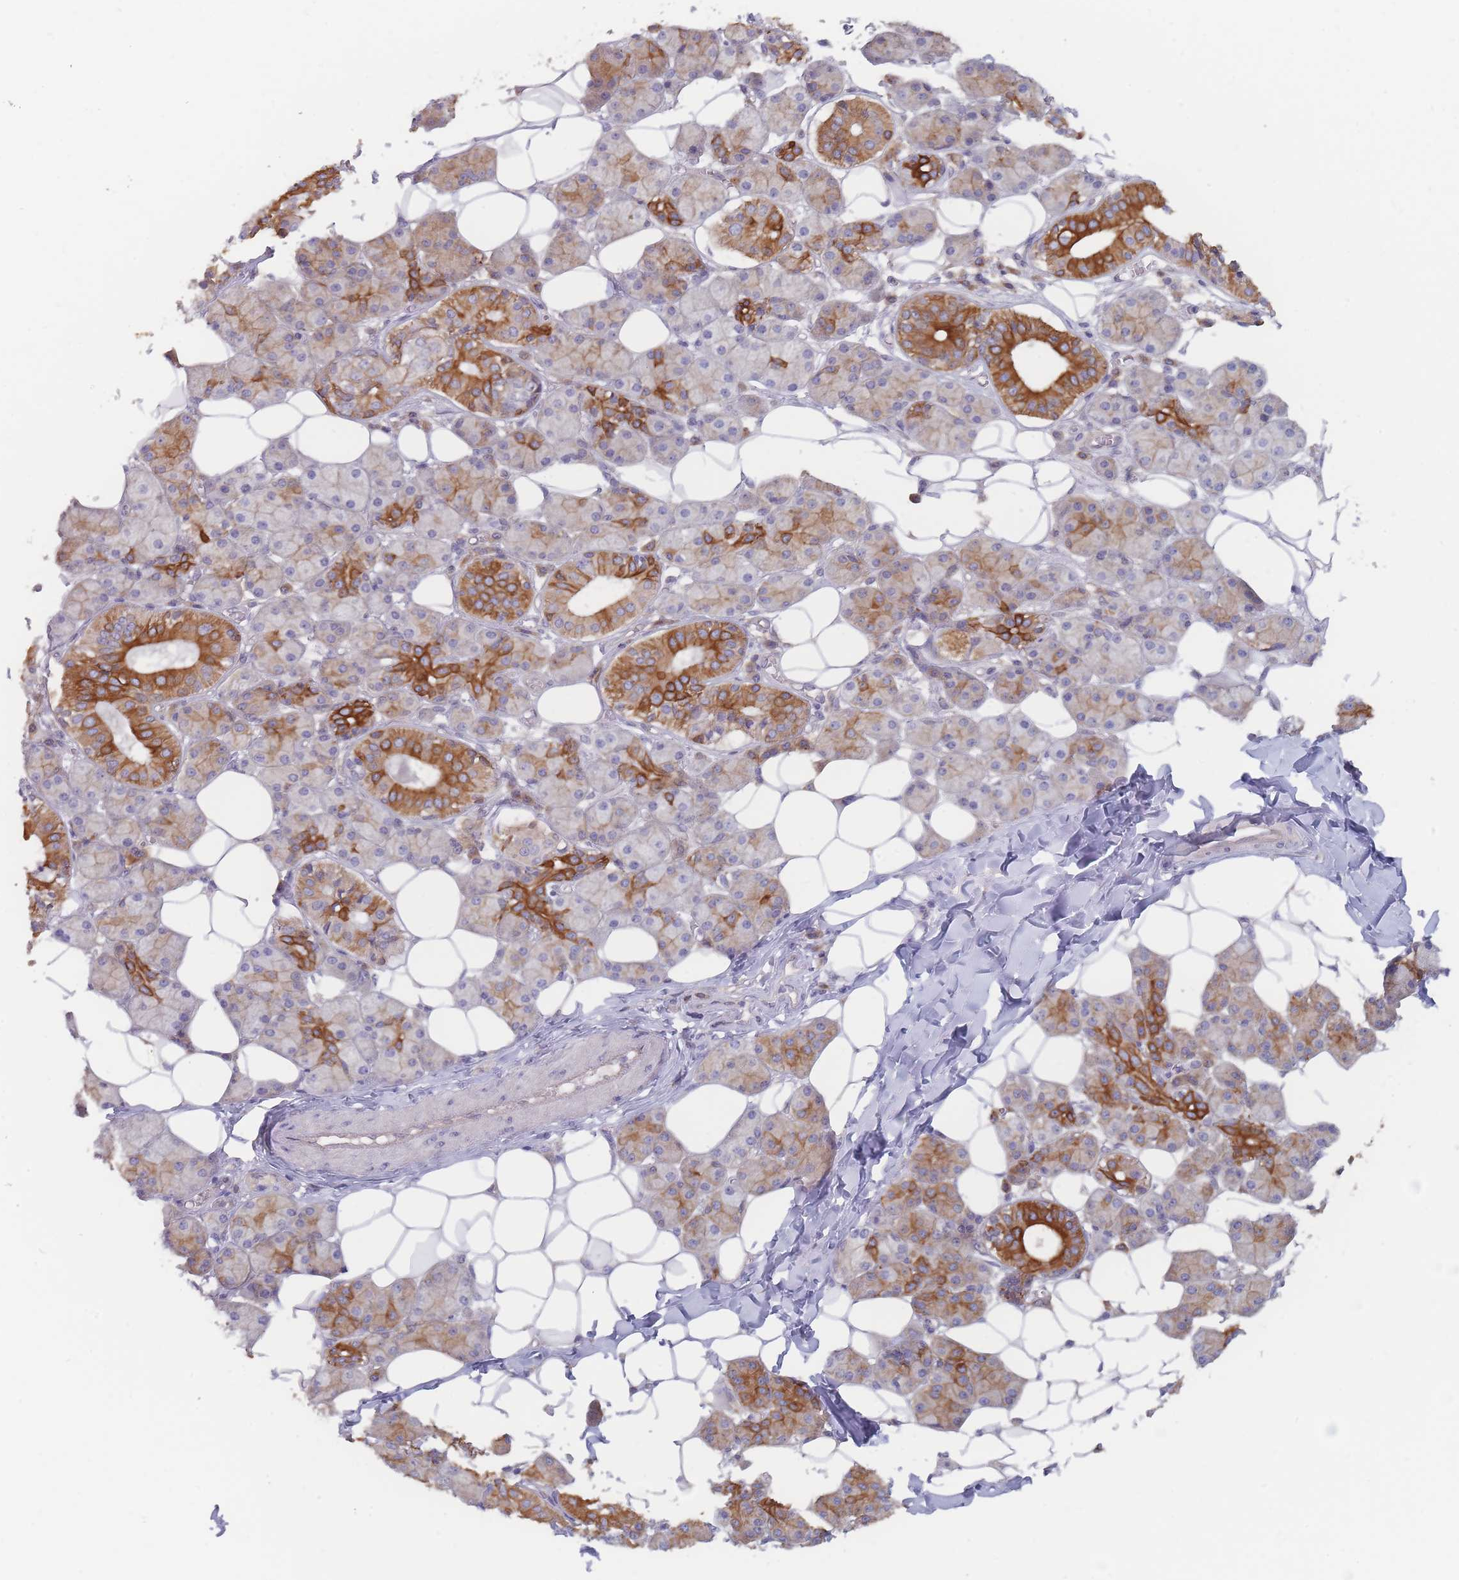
{"staining": {"intensity": "strong", "quantity": "25%-75%", "location": "cytoplasmic/membranous"}, "tissue": "salivary gland", "cell_type": "Glandular cells", "image_type": "normal", "snomed": [{"axis": "morphology", "description": "Normal tissue, NOS"}, {"axis": "topography", "description": "Salivary gland"}], "caption": "Immunohistochemistry (DAB) staining of normal human salivary gland displays strong cytoplasmic/membranous protein expression in about 25%-75% of glandular cells.", "gene": "EFCC1", "patient": {"sex": "female", "age": 33}}